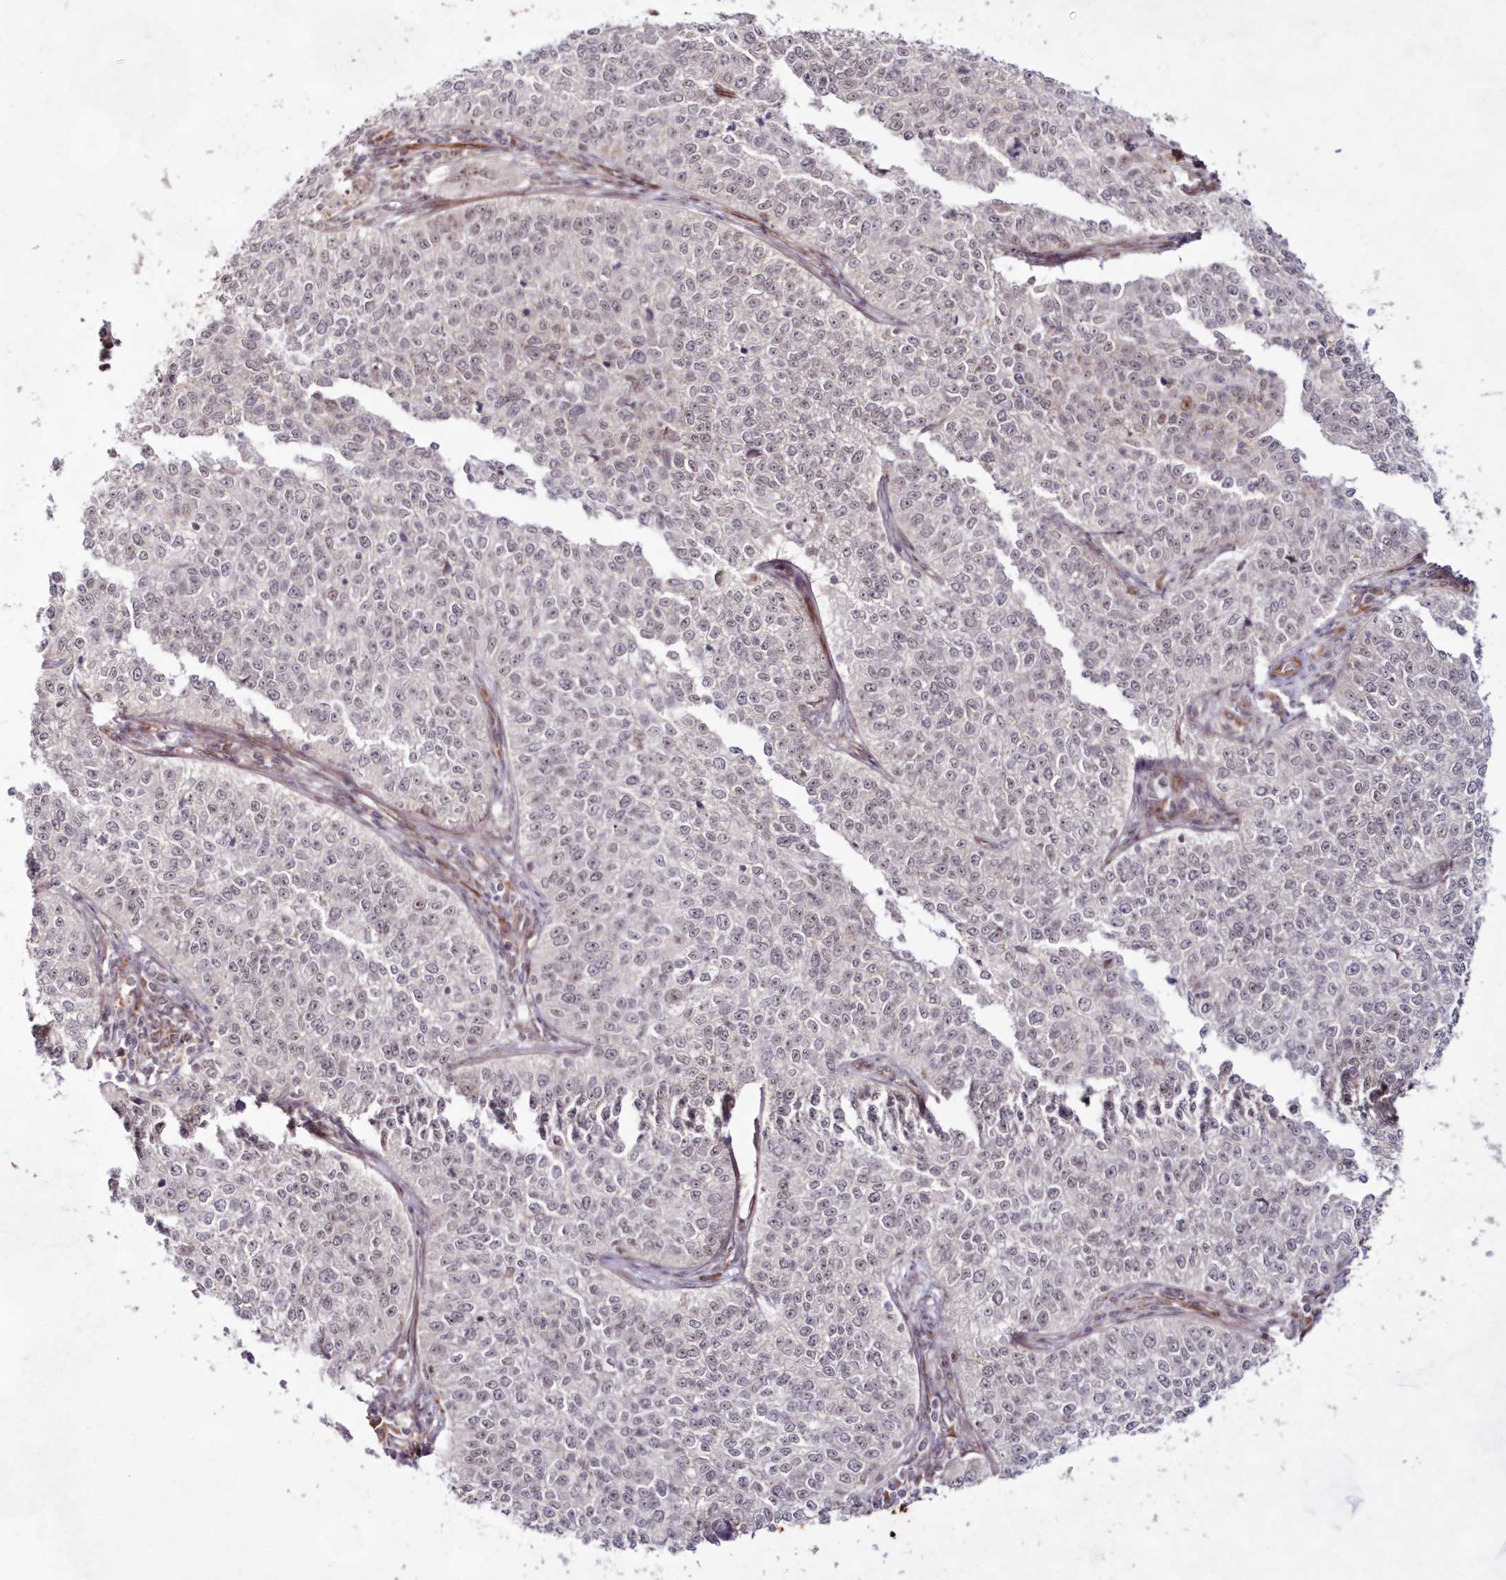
{"staining": {"intensity": "weak", "quantity": "<25%", "location": "cytoplasmic/membranous,nuclear"}, "tissue": "cervical cancer", "cell_type": "Tumor cells", "image_type": "cancer", "snomed": [{"axis": "morphology", "description": "Squamous cell carcinoma, NOS"}, {"axis": "topography", "description": "Cervix"}], "caption": "Immunohistochemistry (IHC) of human cervical cancer (squamous cell carcinoma) reveals no staining in tumor cells.", "gene": "SNIP1", "patient": {"sex": "female", "age": 35}}